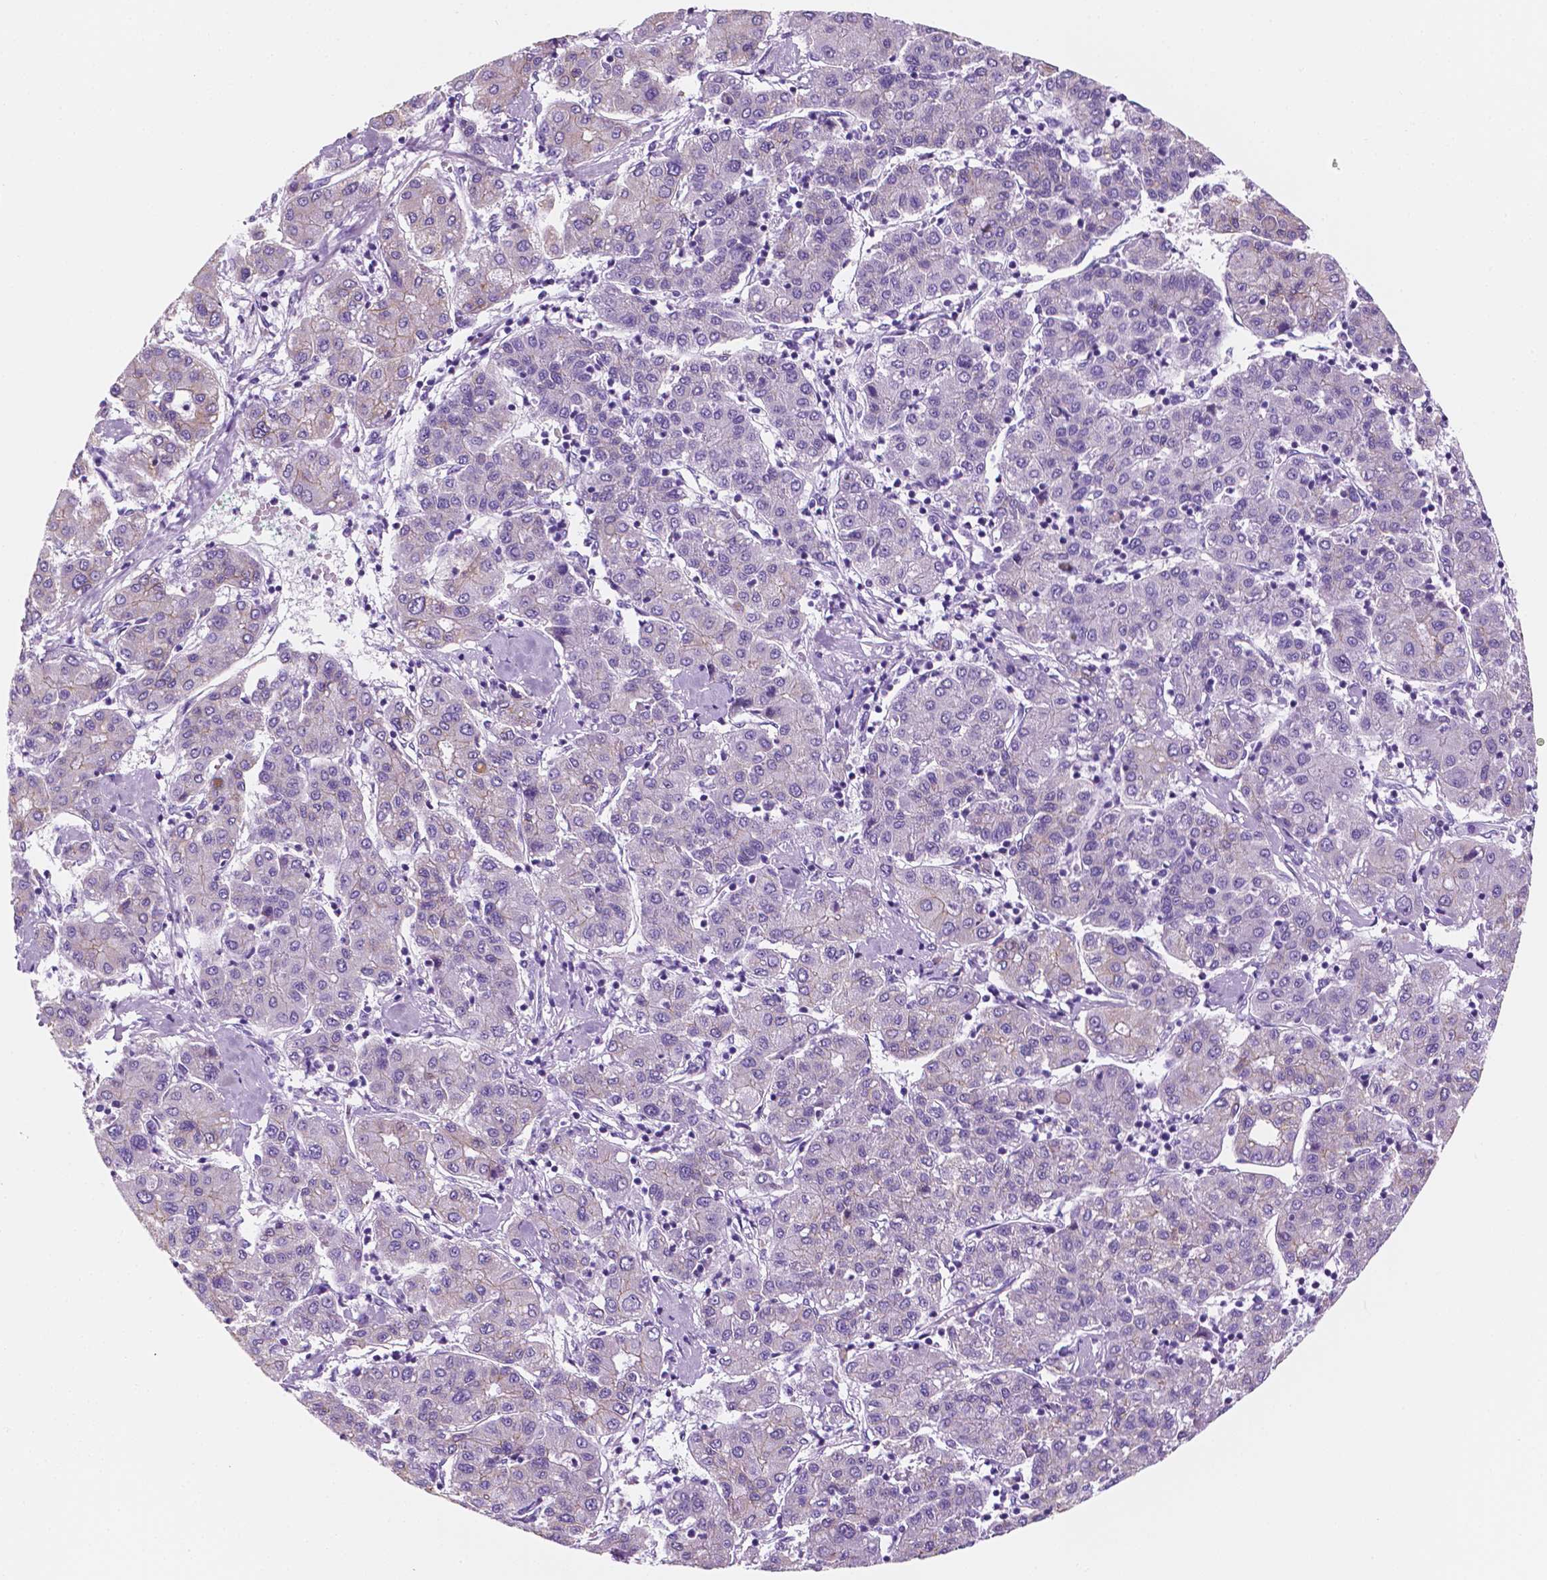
{"staining": {"intensity": "negative", "quantity": "none", "location": "none"}, "tissue": "liver cancer", "cell_type": "Tumor cells", "image_type": "cancer", "snomed": [{"axis": "morphology", "description": "Carcinoma, Hepatocellular, NOS"}, {"axis": "topography", "description": "Liver"}], "caption": "Immunohistochemistry (IHC) of liver cancer (hepatocellular carcinoma) displays no positivity in tumor cells. (DAB (3,3'-diaminobenzidine) immunohistochemistry visualized using brightfield microscopy, high magnification).", "gene": "PPL", "patient": {"sex": "male", "age": 65}}